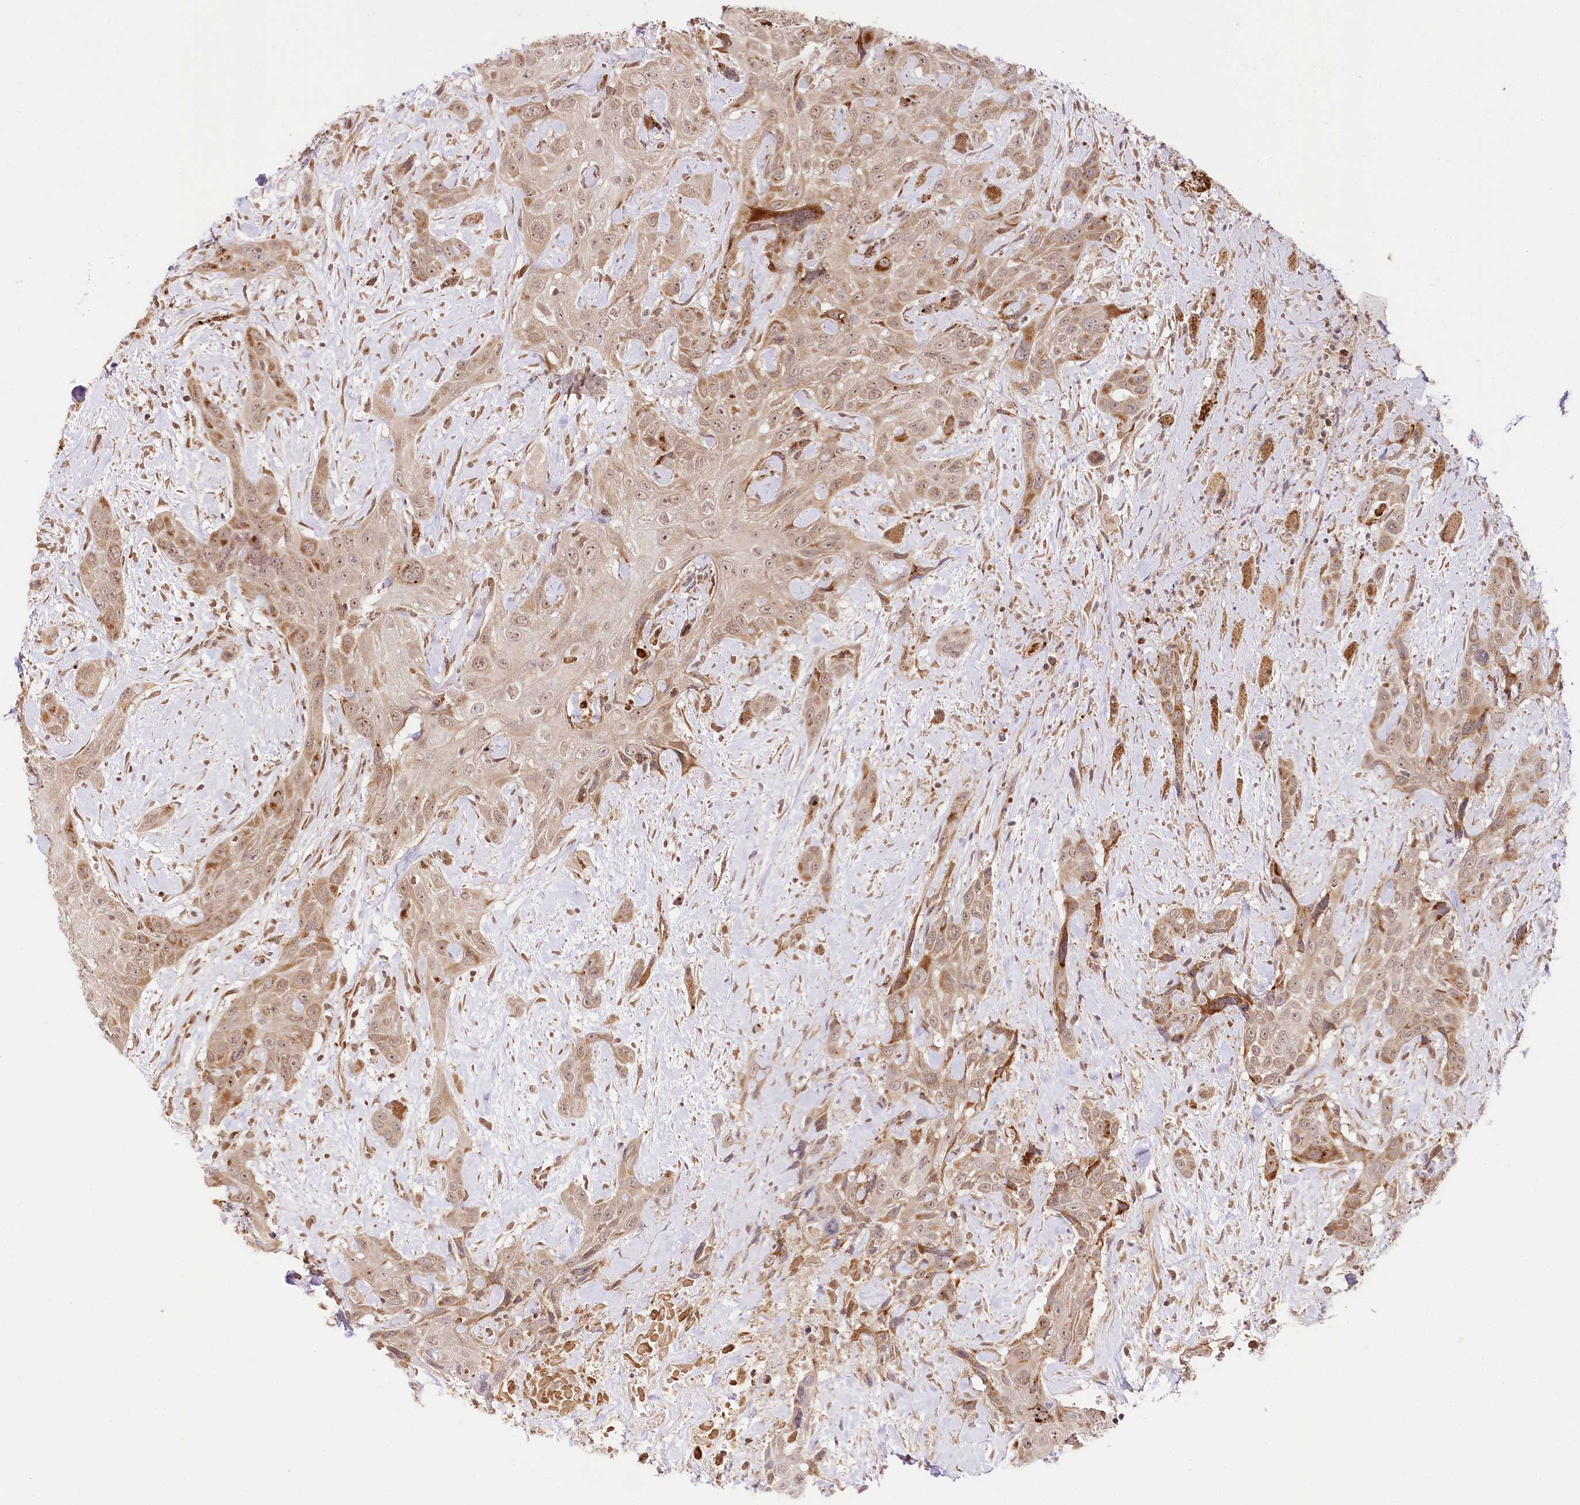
{"staining": {"intensity": "moderate", "quantity": ">75%", "location": "cytoplasmic/membranous,nuclear"}, "tissue": "head and neck cancer", "cell_type": "Tumor cells", "image_type": "cancer", "snomed": [{"axis": "morphology", "description": "Squamous cell carcinoma, NOS"}, {"axis": "topography", "description": "Head-Neck"}], "caption": "This histopathology image reveals head and neck squamous cell carcinoma stained with immunohistochemistry to label a protein in brown. The cytoplasmic/membranous and nuclear of tumor cells show moderate positivity for the protein. Nuclei are counter-stained blue.", "gene": "ENSG00000144785", "patient": {"sex": "male", "age": 81}}